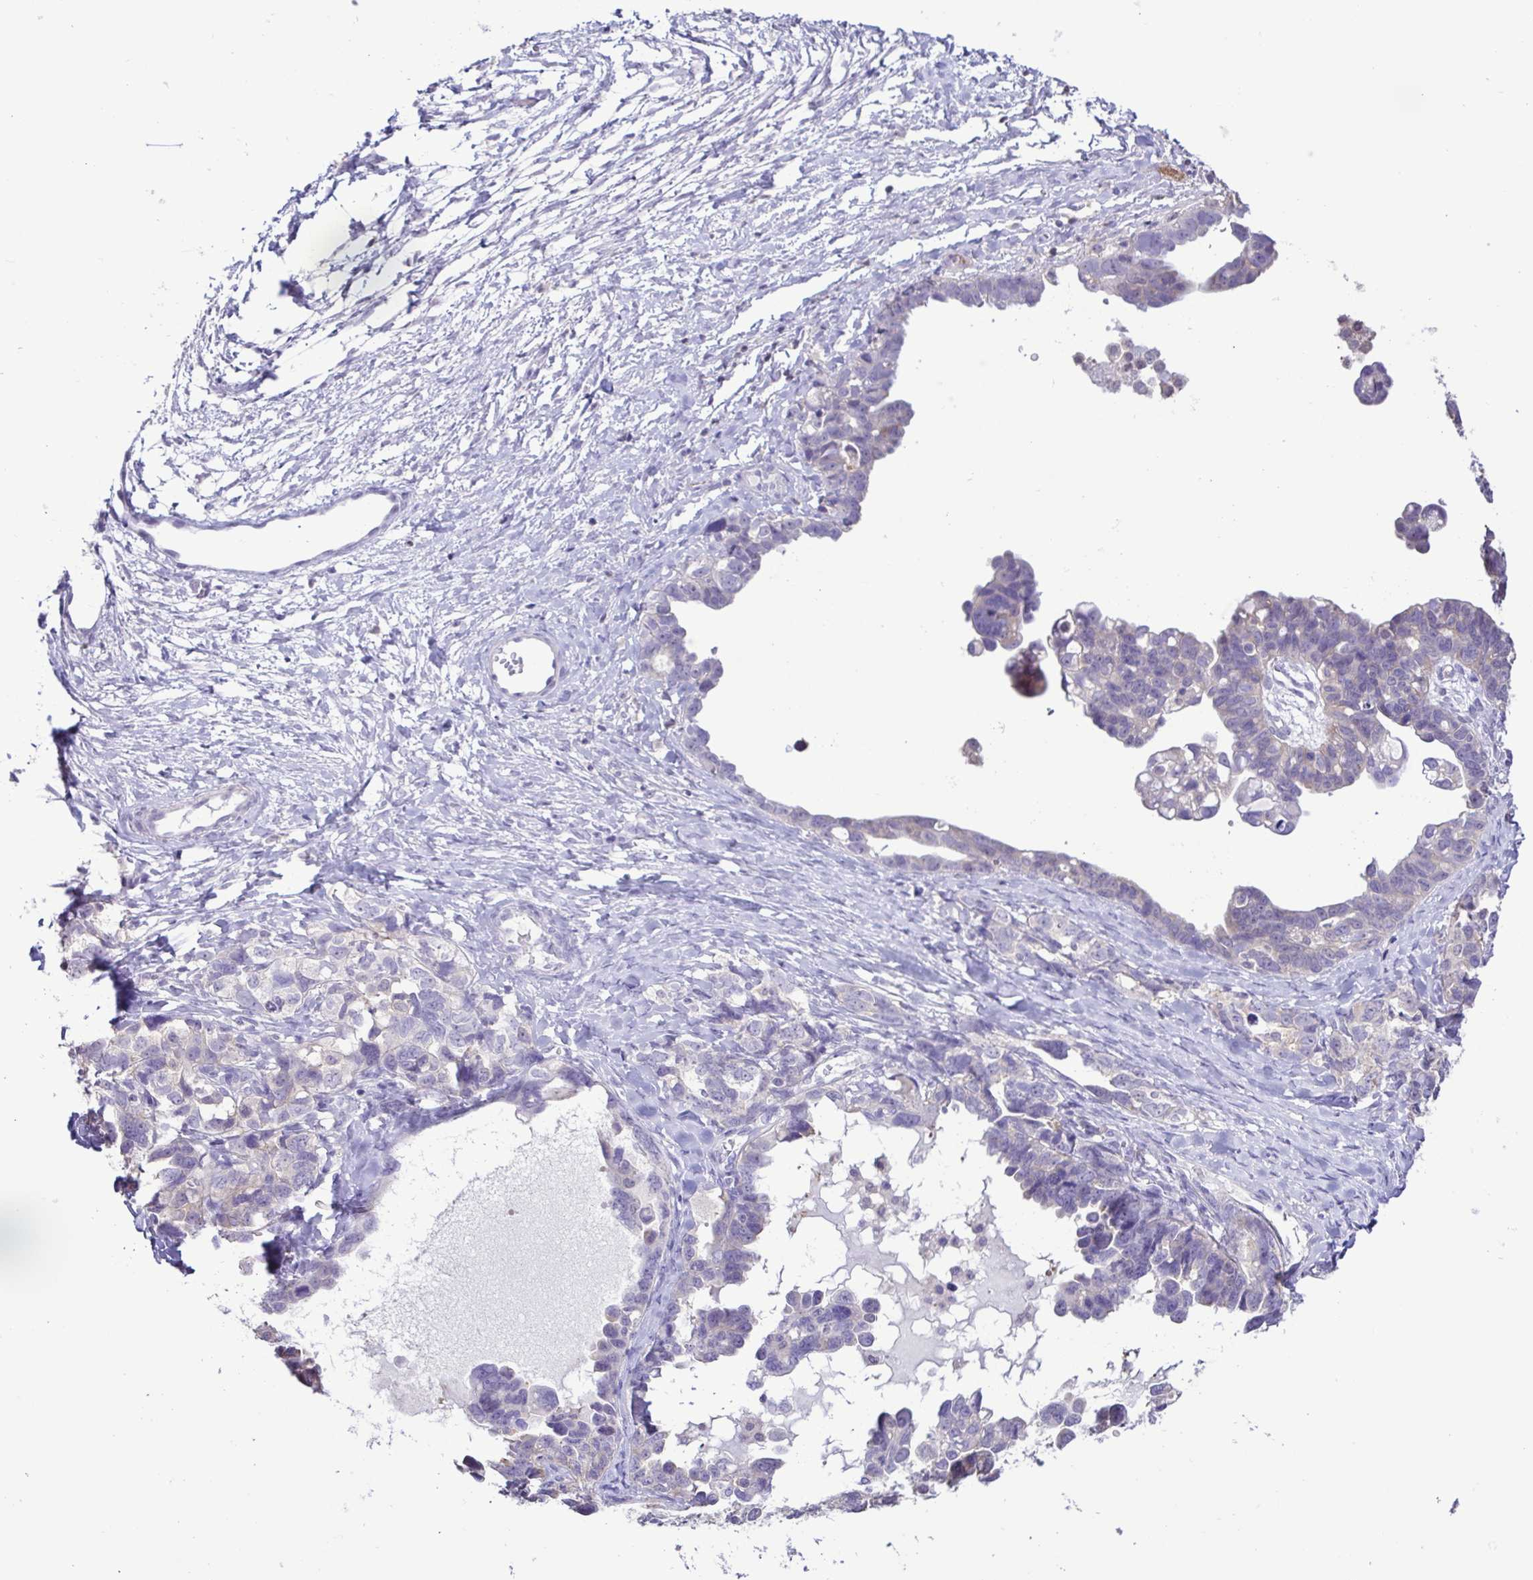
{"staining": {"intensity": "negative", "quantity": "none", "location": "none"}, "tissue": "ovarian cancer", "cell_type": "Tumor cells", "image_type": "cancer", "snomed": [{"axis": "morphology", "description": "Cystadenocarcinoma, serous, NOS"}, {"axis": "topography", "description": "Ovary"}], "caption": "IHC micrograph of human ovarian cancer (serous cystadenocarcinoma) stained for a protein (brown), which reveals no expression in tumor cells.", "gene": "CYP17A1", "patient": {"sex": "female", "age": 69}}